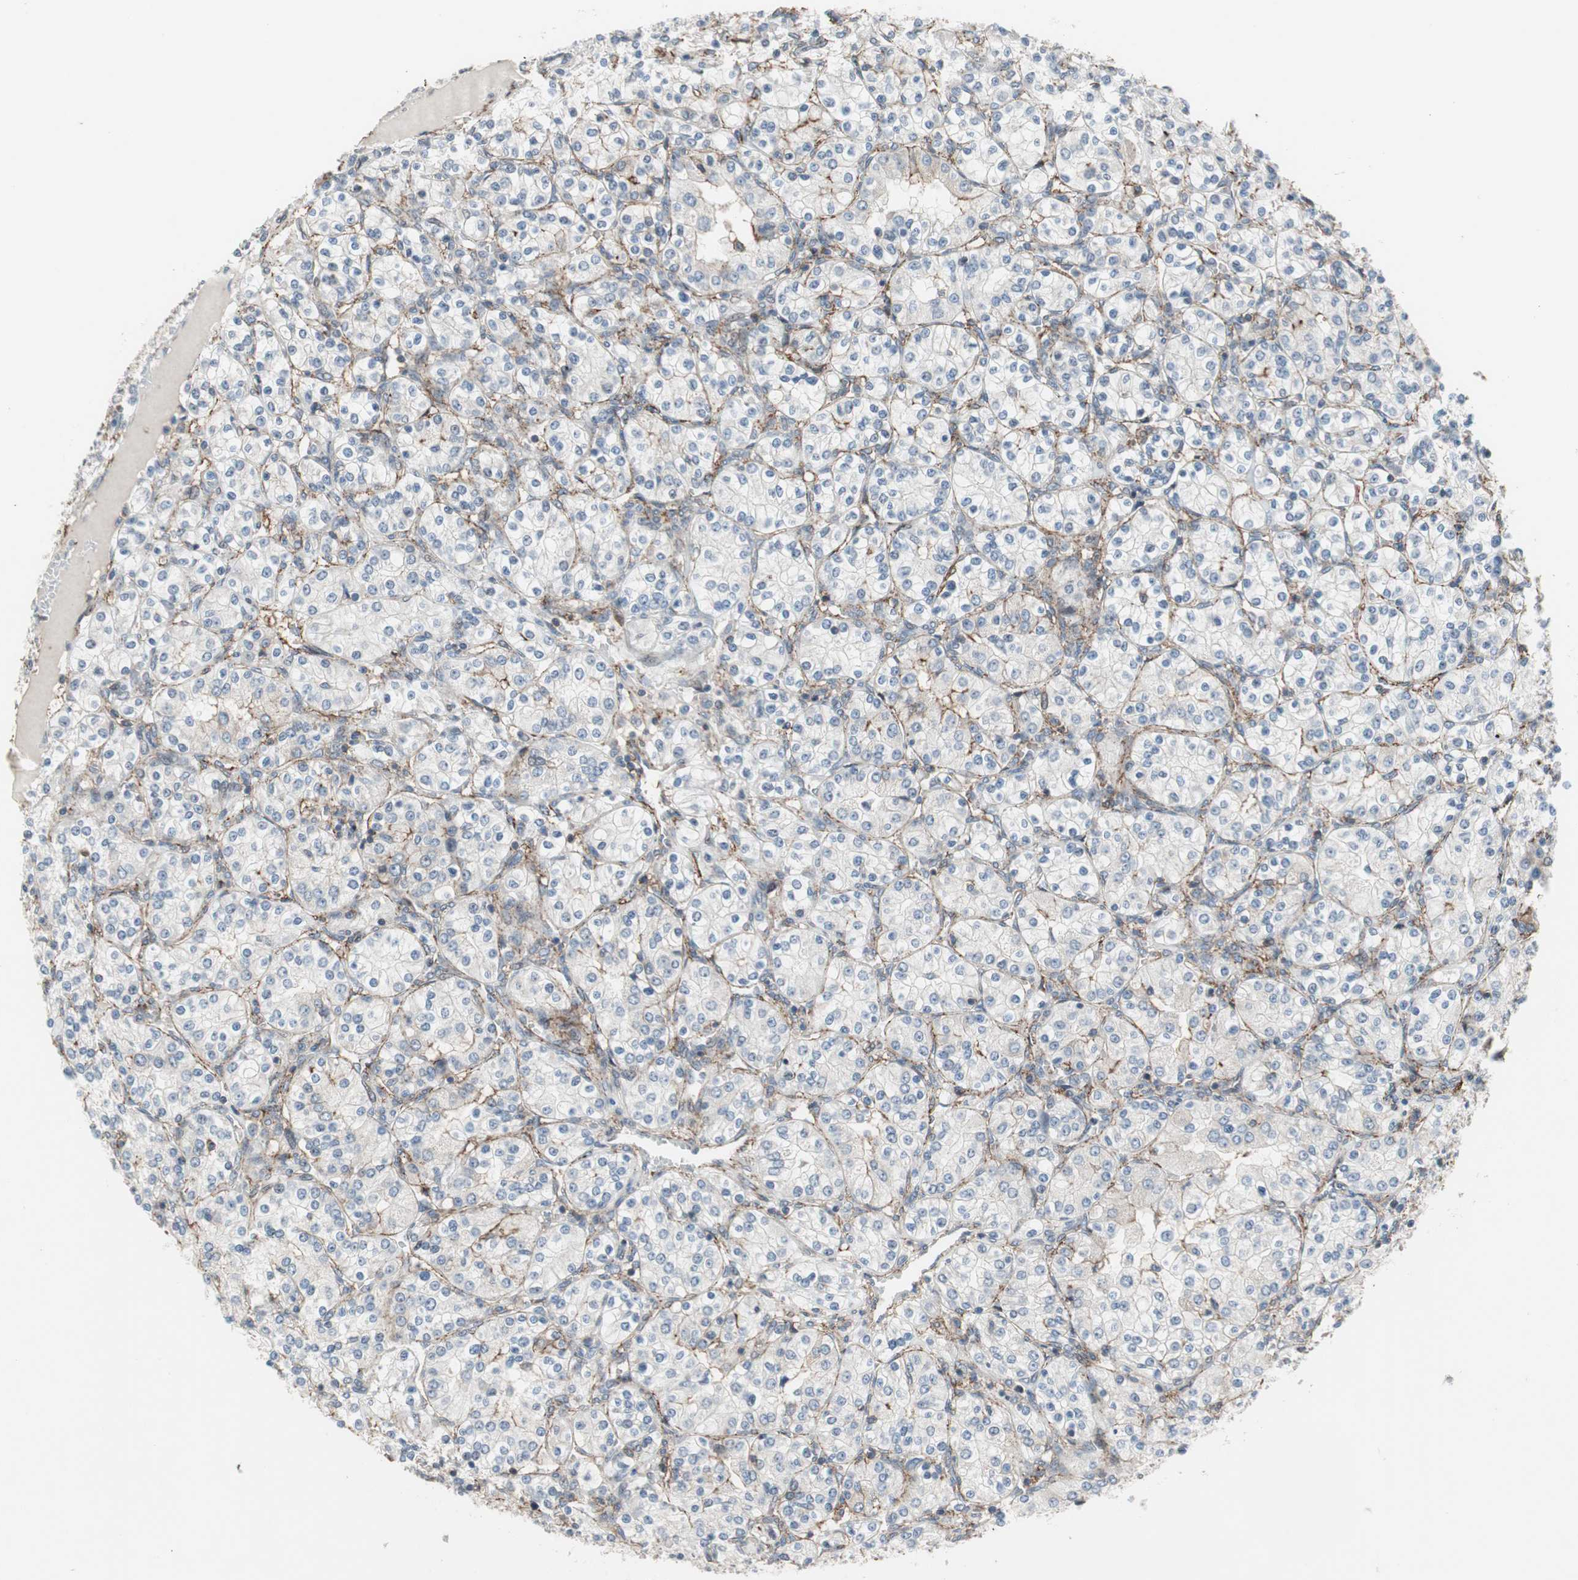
{"staining": {"intensity": "negative", "quantity": "none", "location": "none"}, "tissue": "renal cancer", "cell_type": "Tumor cells", "image_type": "cancer", "snomed": [{"axis": "morphology", "description": "Adenocarcinoma, NOS"}, {"axis": "topography", "description": "Kidney"}], "caption": "Tumor cells are negative for brown protein staining in renal cancer (adenocarcinoma).", "gene": "GRHL1", "patient": {"sex": "male", "age": 77}}